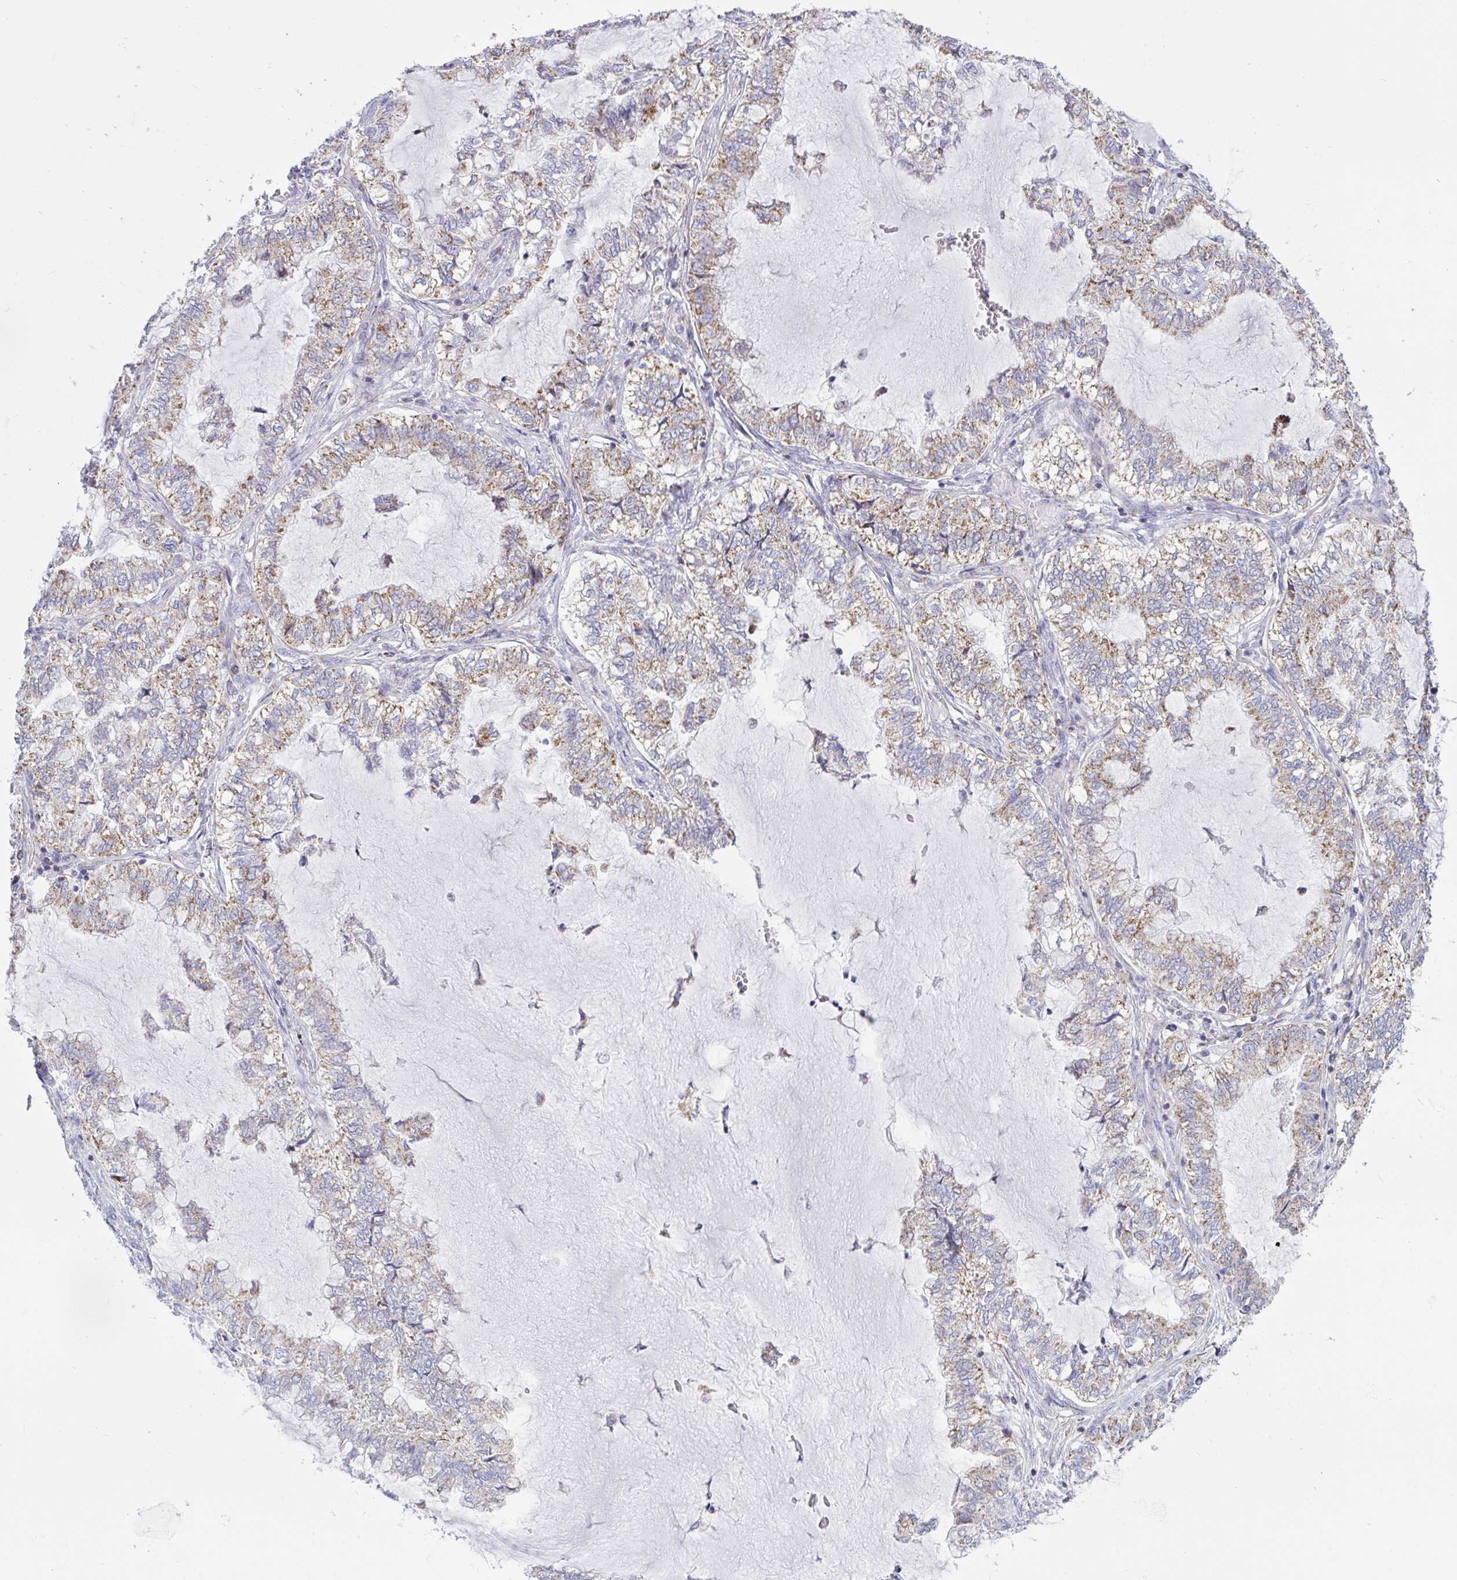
{"staining": {"intensity": "moderate", "quantity": "25%-75%", "location": "cytoplasmic/membranous"}, "tissue": "lung cancer", "cell_type": "Tumor cells", "image_type": "cancer", "snomed": [{"axis": "morphology", "description": "Adenocarcinoma, NOS"}, {"axis": "topography", "description": "Lymph node"}, {"axis": "topography", "description": "Lung"}], "caption": "Tumor cells show medium levels of moderate cytoplasmic/membranous positivity in about 25%-75% of cells in lung cancer (adenocarcinoma). (DAB (3,3'-diaminobenzidine) = brown stain, brightfield microscopy at high magnification).", "gene": "HSPE1", "patient": {"sex": "male", "age": 66}}